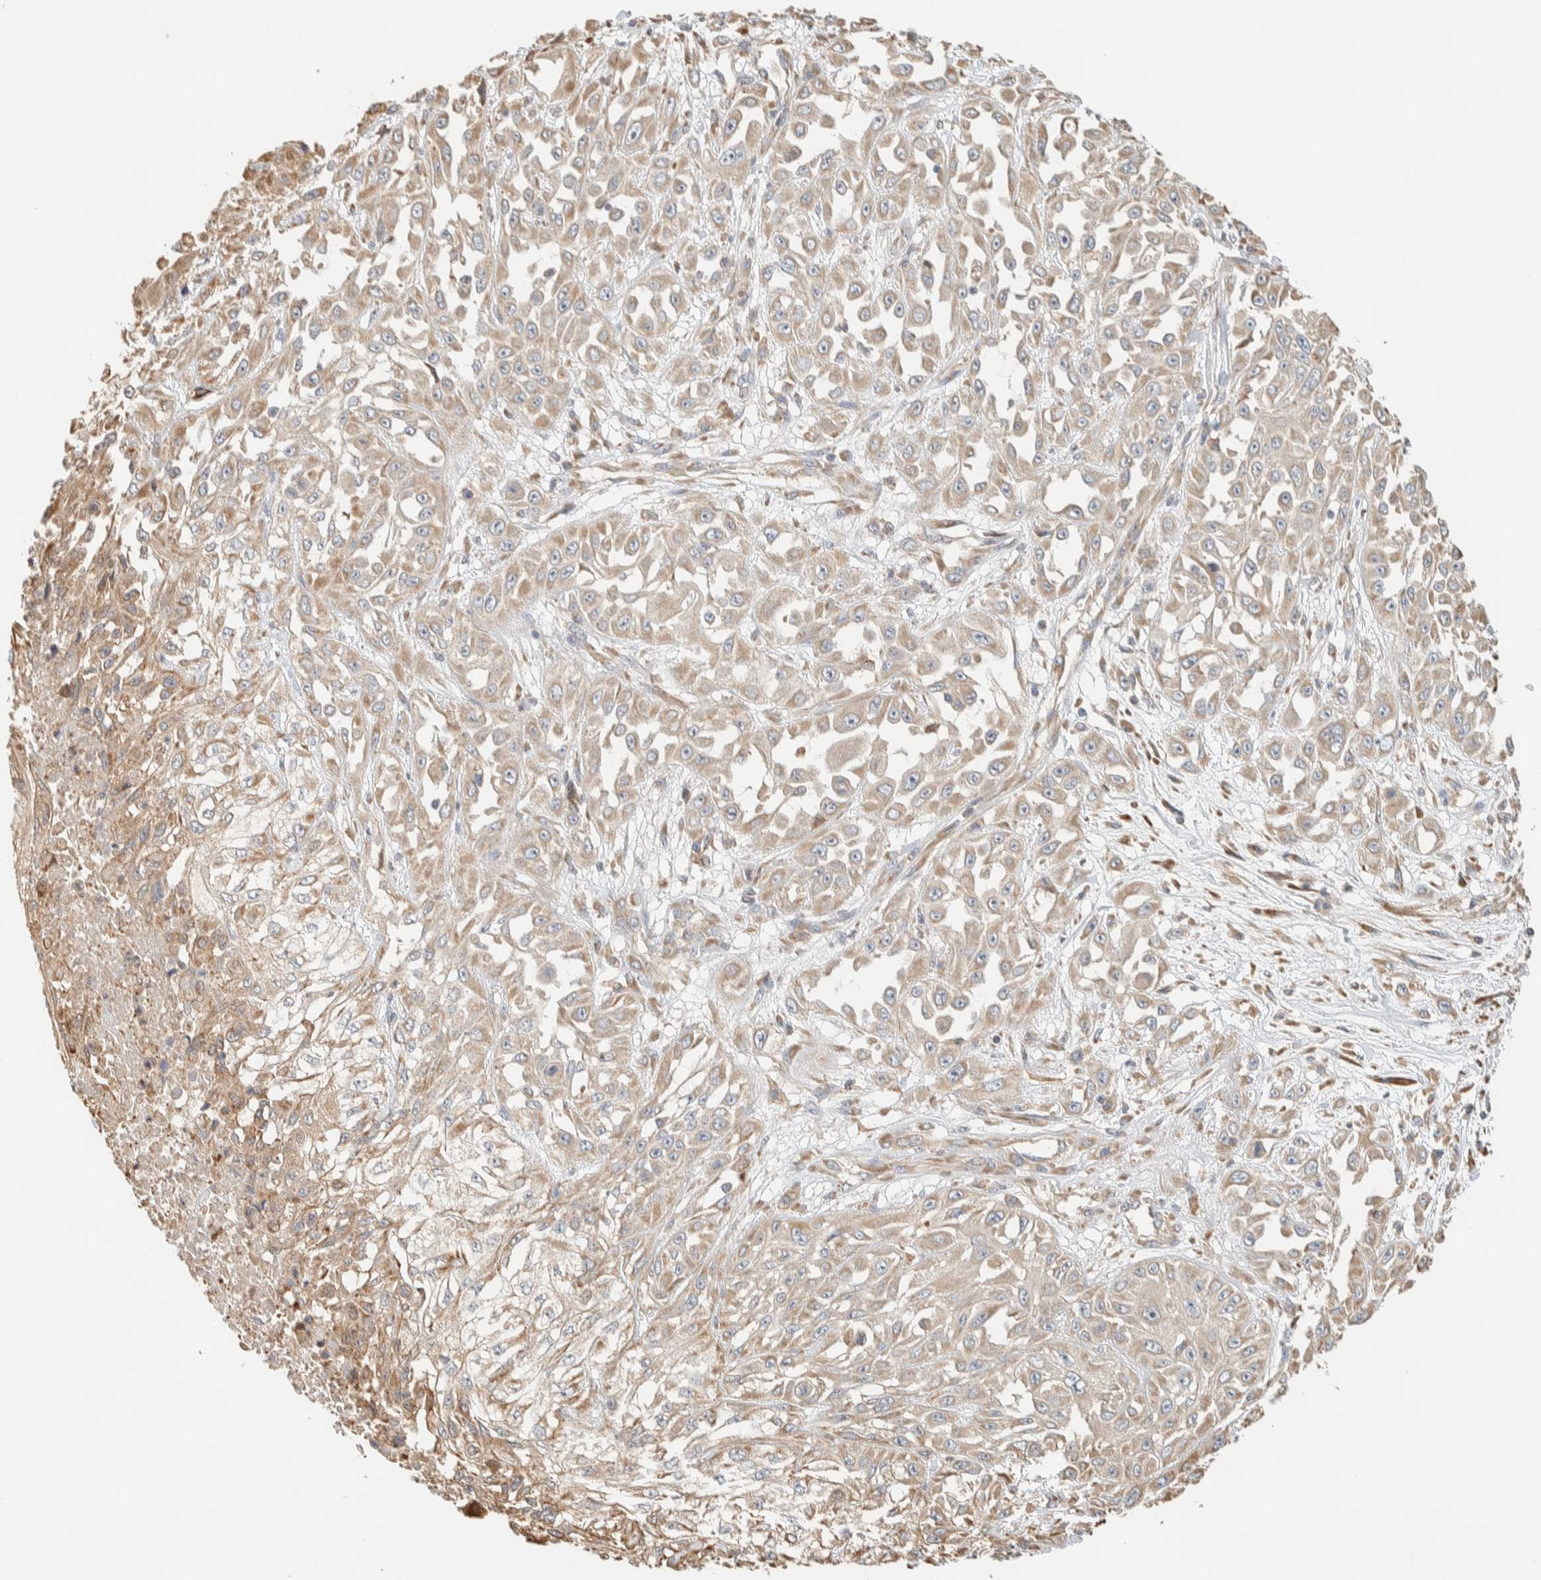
{"staining": {"intensity": "weak", "quantity": ">75%", "location": "cytoplasmic/membranous"}, "tissue": "skin cancer", "cell_type": "Tumor cells", "image_type": "cancer", "snomed": [{"axis": "morphology", "description": "Squamous cell carcinoma, NOS"}, {"axis": "morphology", "description": "Squamous cell carcinoma, metastatic, NOS"}, {"axis": "topography", "description": "Skin"}, {"axis": "topography", "description": "Lymph node"}], "caption": "High-magnification brightfield microscopy of skin cancer (metastatic squamous cell carcinoma) stained with DAB (brown) and counterstained with hematoxylin (blue). tumor cells exhibit weak cytoplasmic/membranous staining is present in approximately>75% of cells. The protein of interest is stained brown, and the nuclei are stained in blue (DAB IHC with brightfield microscopy, high magnification).", "gene": "RAB11FIP1", "patient": {"sex": "male", "age": 75}}